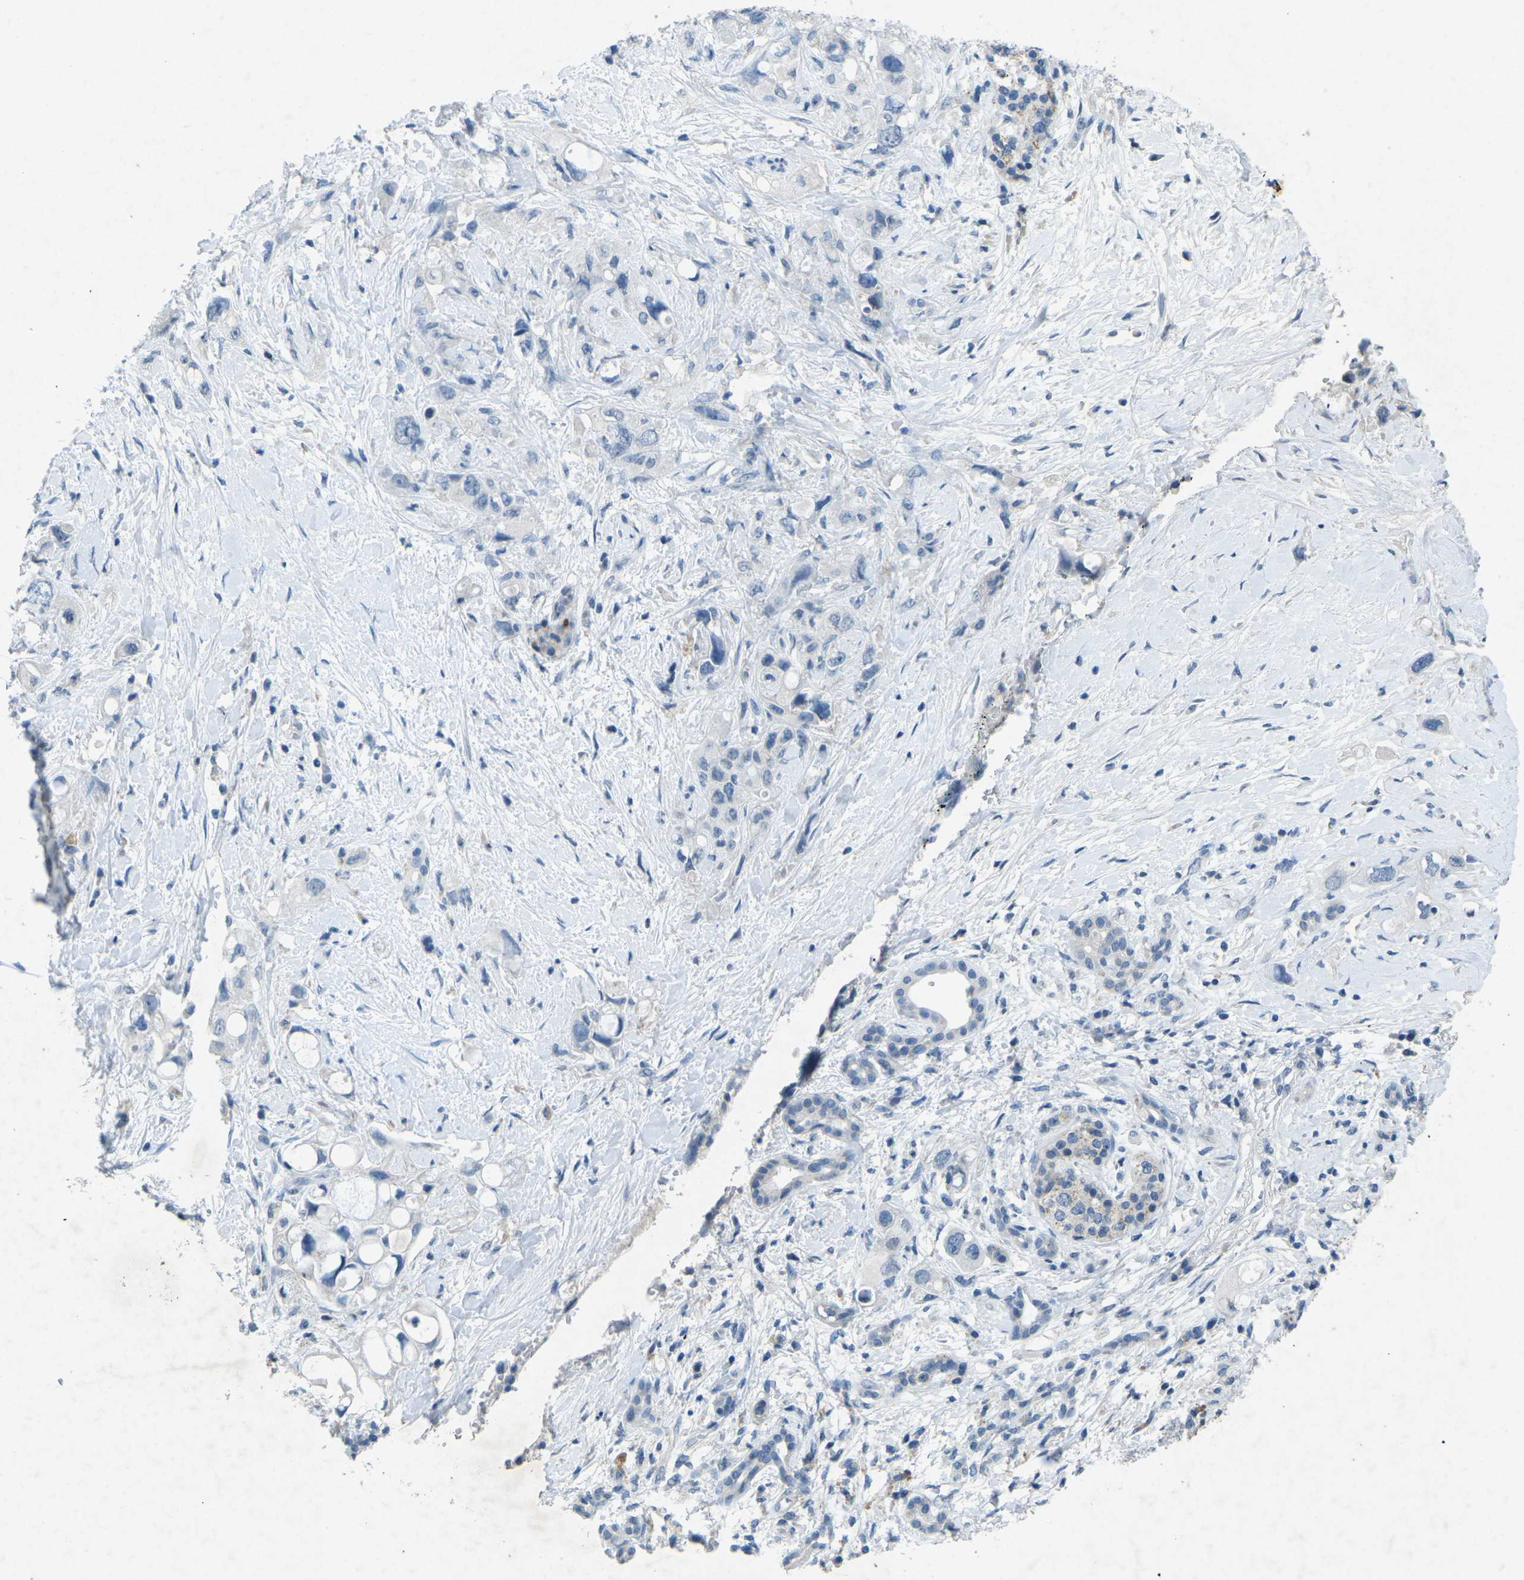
{"staining": {"intensity": "negative", "quantity": "none", "location": "none"}, "tissue": "pancreatic cancer", "cell_type": "Tumor cells", "image_type": "cancer", "snomed": [{"axis": "morphology", "description": "Adenocarcinoma, NOS"}, {"axis": "topography", "description": "Pancreas"}], "caption": "IHC micrograph of neoplastic tissue: pancreatic cancer (adenocarcinoma) stained with DAB (3,3'-diaminobenzidine) reveals no significant protein expression in tumor cells.", "gene": "A1BG", "patient": {"sex": "female", "age": 56}}